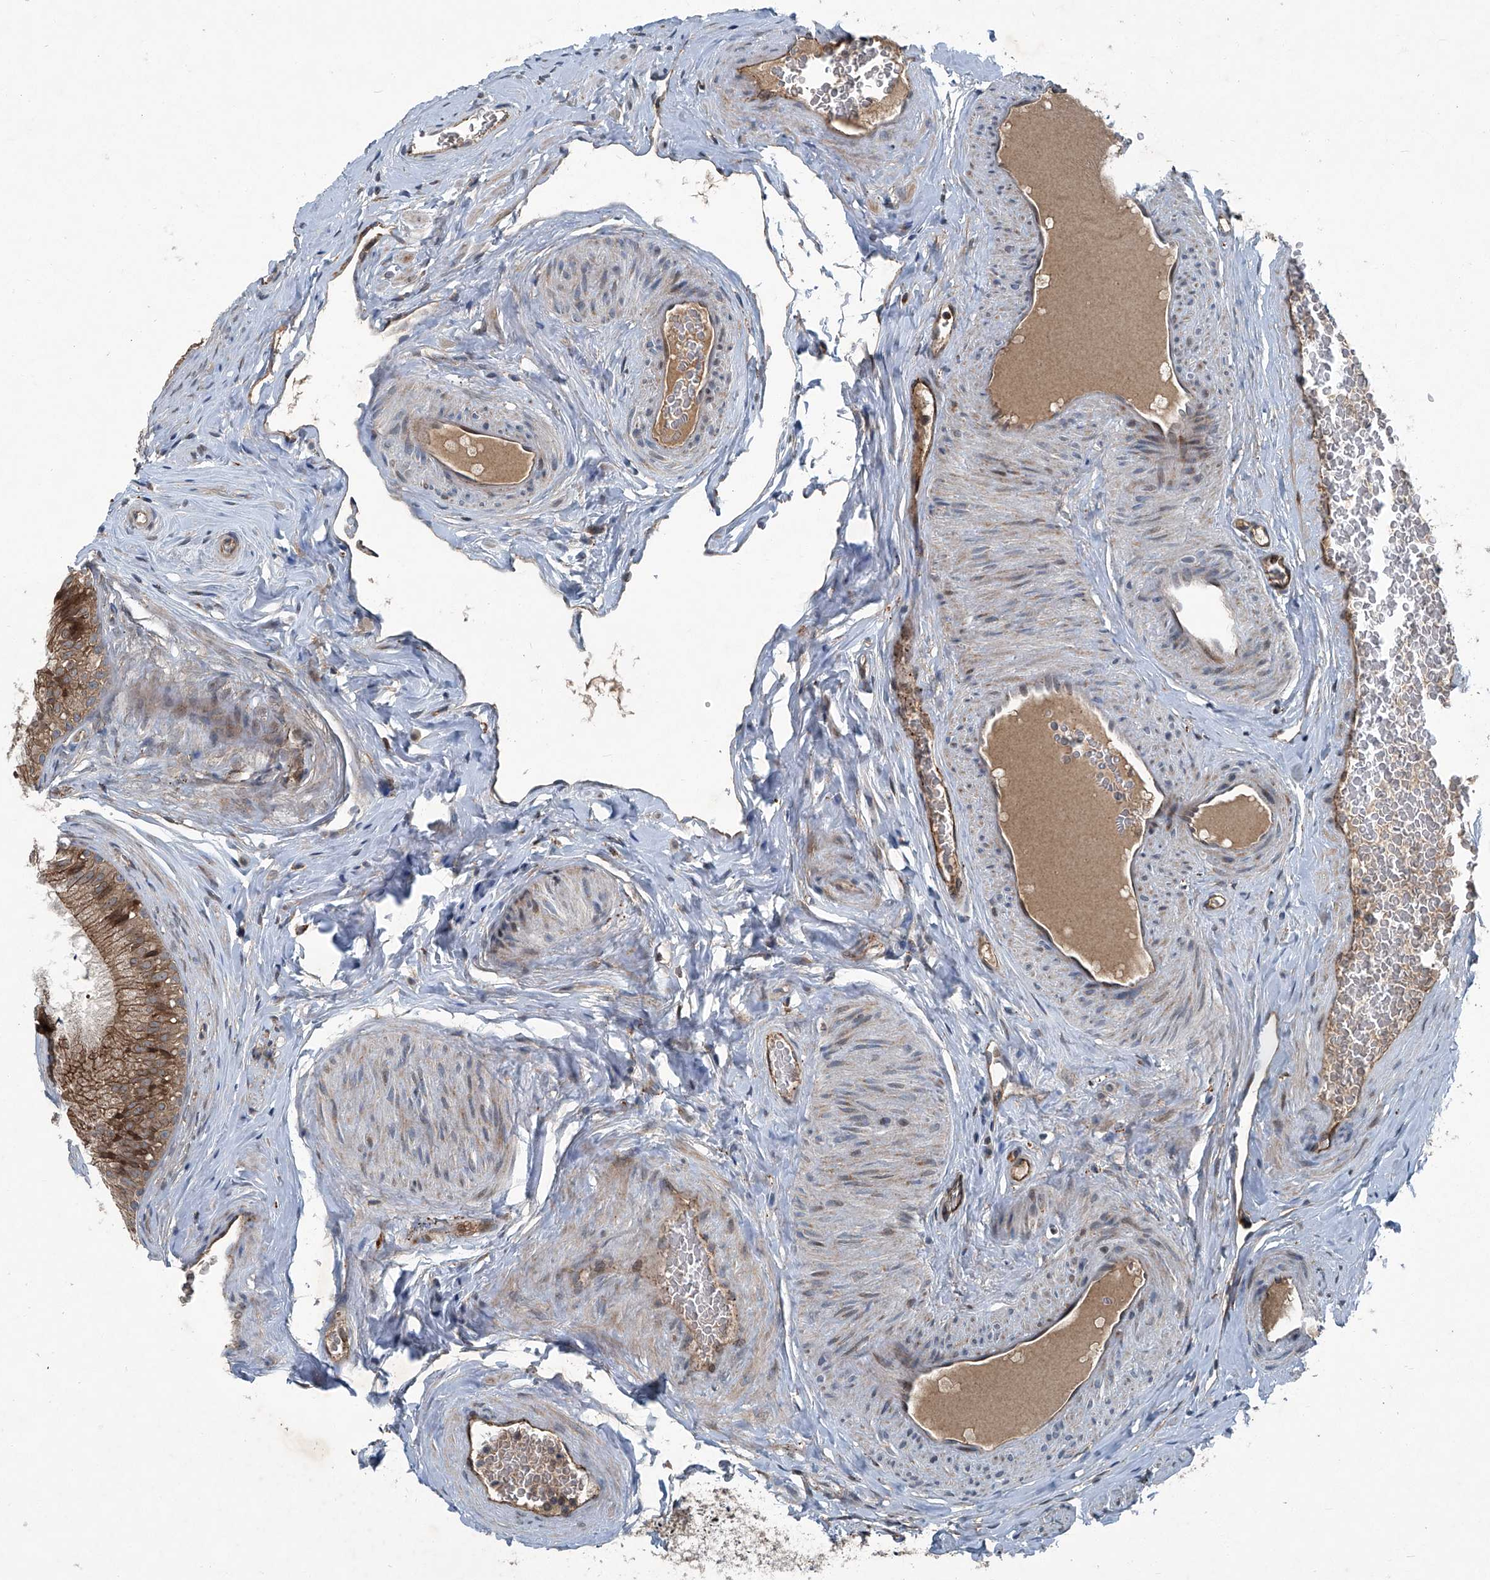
{"staining": {"intensity": "moderate", "quantity": ">75%", "location": "cytoplasmic/membranous,nuclear"}, "tissue": "epididymis", "cell_type": "Glandular cells", "image_type": "normal", "snomed": [{"axis": "morphology", "description": "Normal tissue, NOS"}, {"axis": "topography", "description": "Epididymis"}], "caption": "IHC photomicrograph of unremarkable epididymis: human epididymis stained using immunohistochemistry (IHC) exhibits medium levels of moderate protein expression localized specifically in the cytoplasmic/membranous,nuclear of glandular cells, appearing as a cytoplasmic/membranous,nuclear brown color.", "gene": "SENP2", "patient": {"sex": "male", "age": 29}}